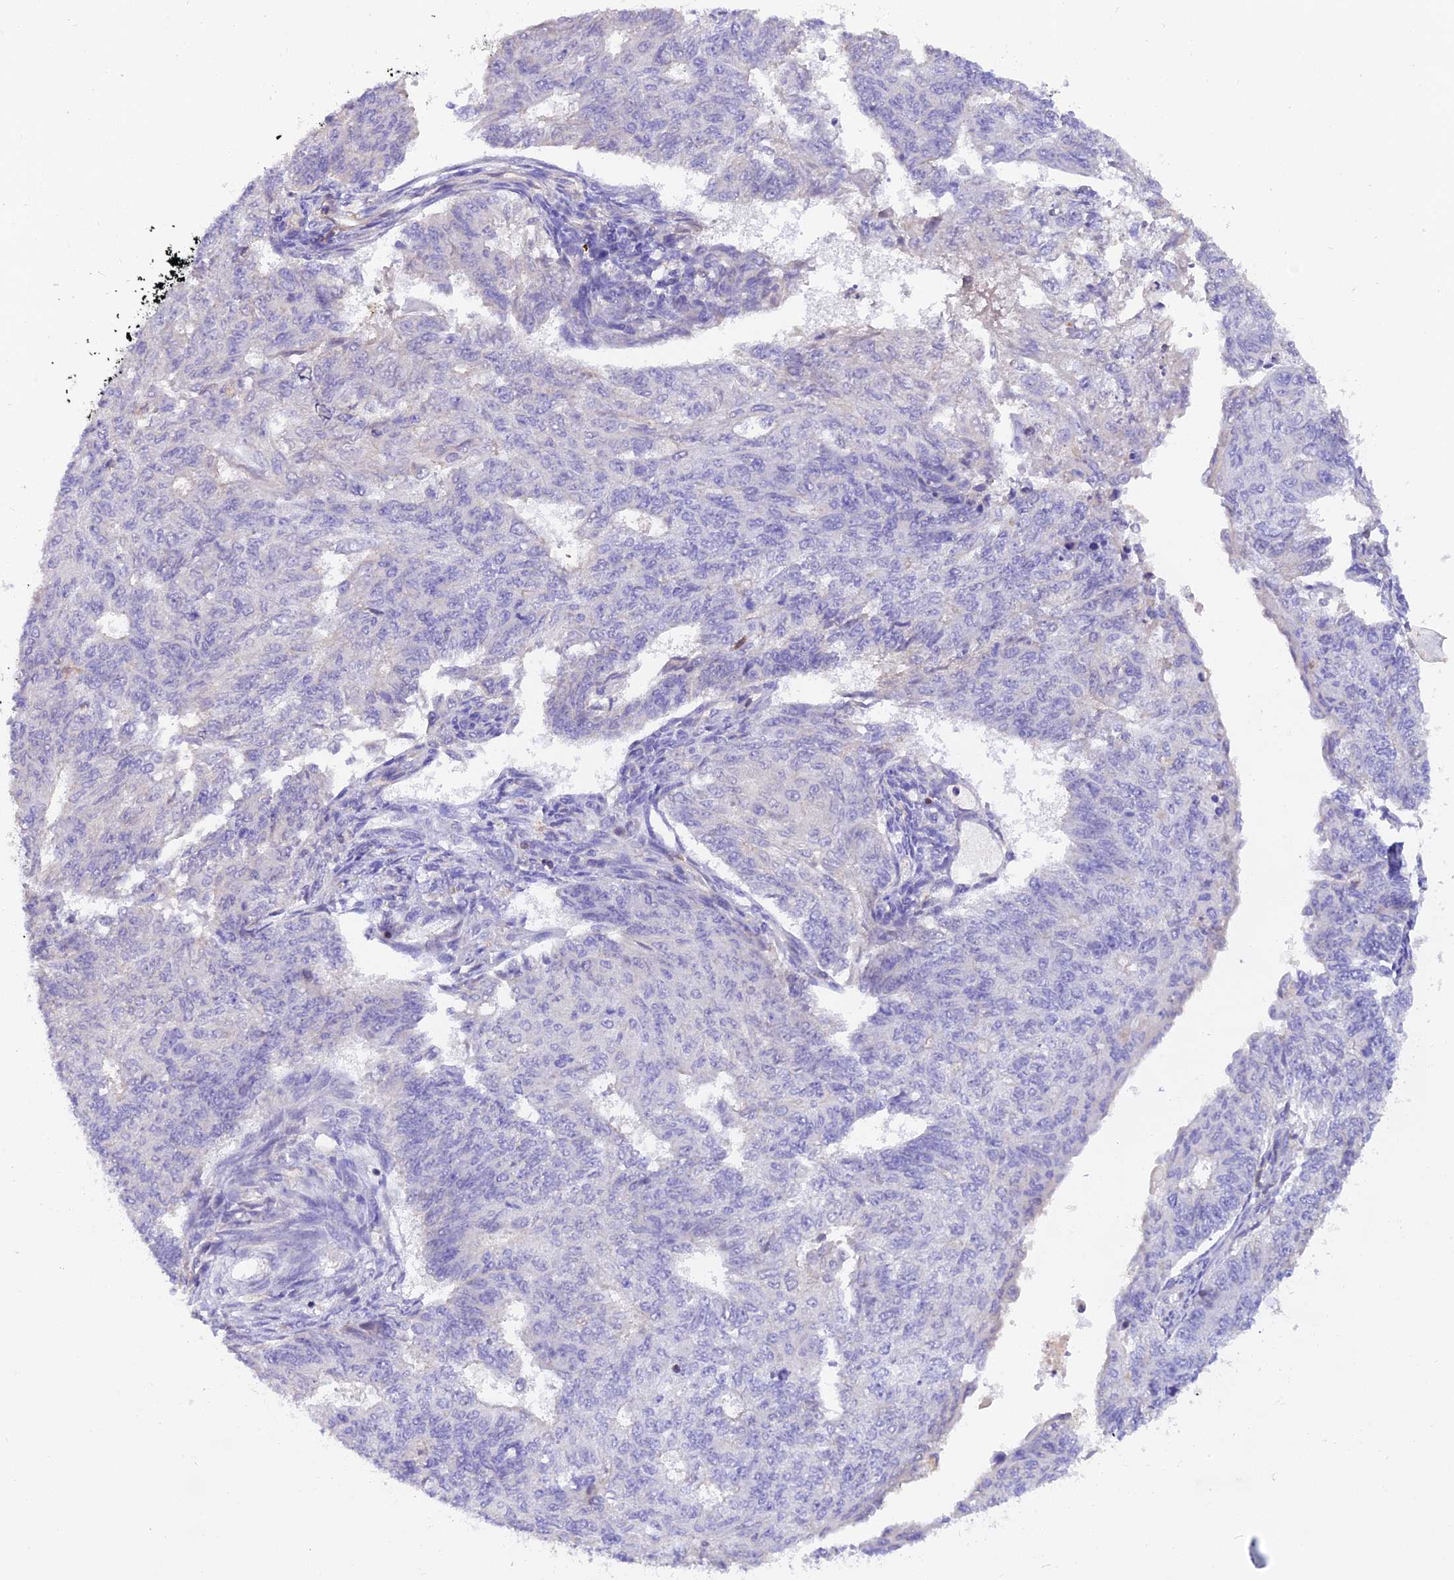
{"staining": {"intensity": "negative", "quantity": "none", "location": "none"}, "tissue": "endometrial cancer", "cell_type": "Tumor cells", "image_type": "cancer", "snomed": [{"axis": "morphology", "description": "Adenocarcinoma, NOS"}, {"axis": "topography", "description": "Endometrium"}], "caption": "High magnification brightfield microscopy of endometrial cancer stained with DAB (brown) and counterstained with hematoxylin (blue): tumor cells show no significant expression. (IHC, brightfield microscopy, high magnification).", "gene": "LPXN", "patient": {"sex": "female", "age": 32}}